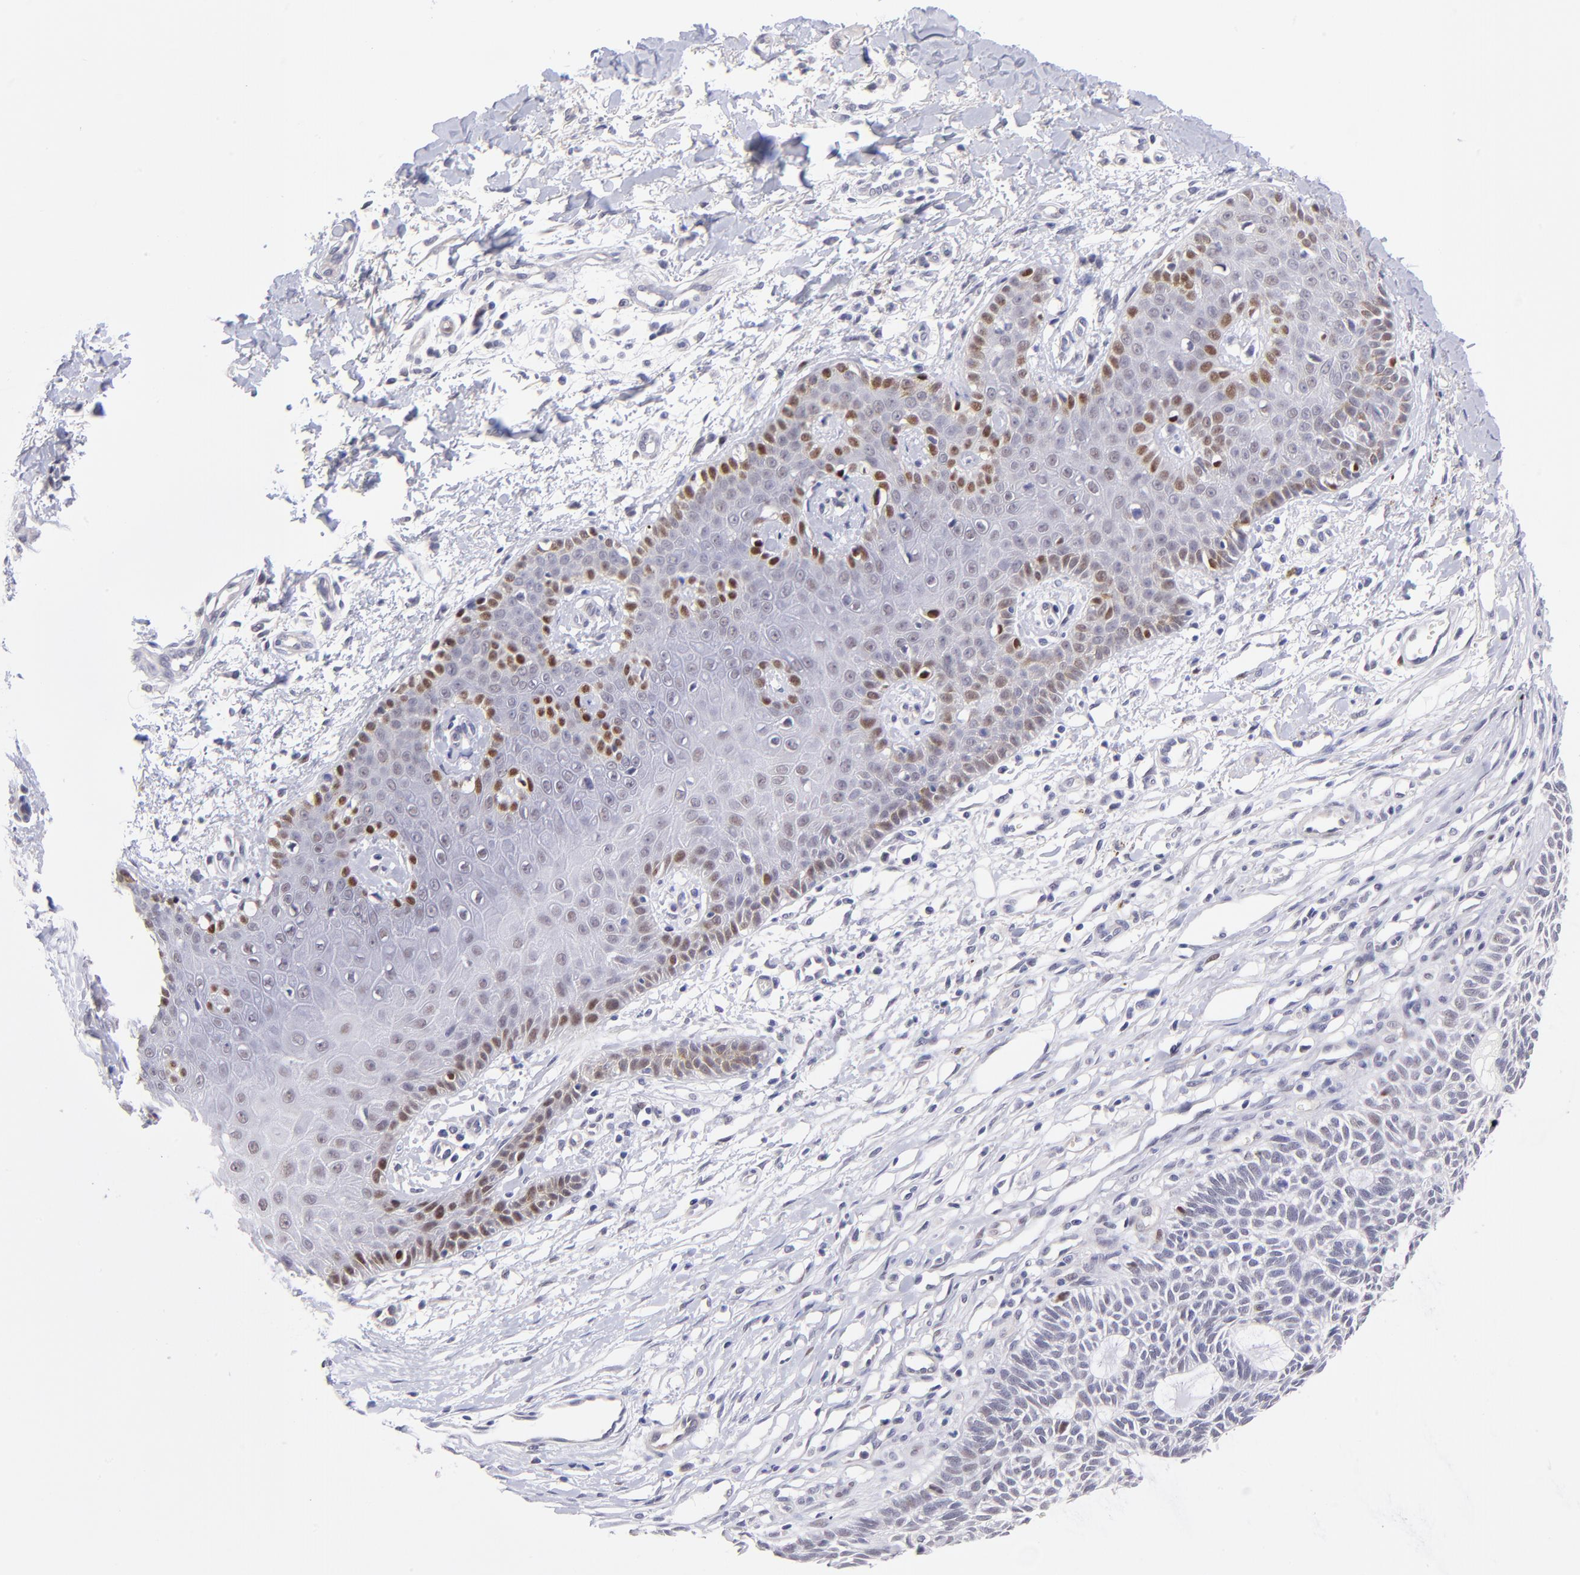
{"staining": {"intensity": "weak", "quantity": "<25%", "location": "nuclear"}, "tissue": "skin cancer", "cell_type": "Tumor cells", "image_type": "cancer", "snomed": [{"axis": "morphology", "description": "Basal cell carcinoma"}, {"axis": "topography", "description": "Skin"}], "caption": "A histopathology image of human skin basal cell carcinoma is negative for staining in tumor cells.", "gene": "SOX6", "patient": {"sex": "male", "age": 67}}